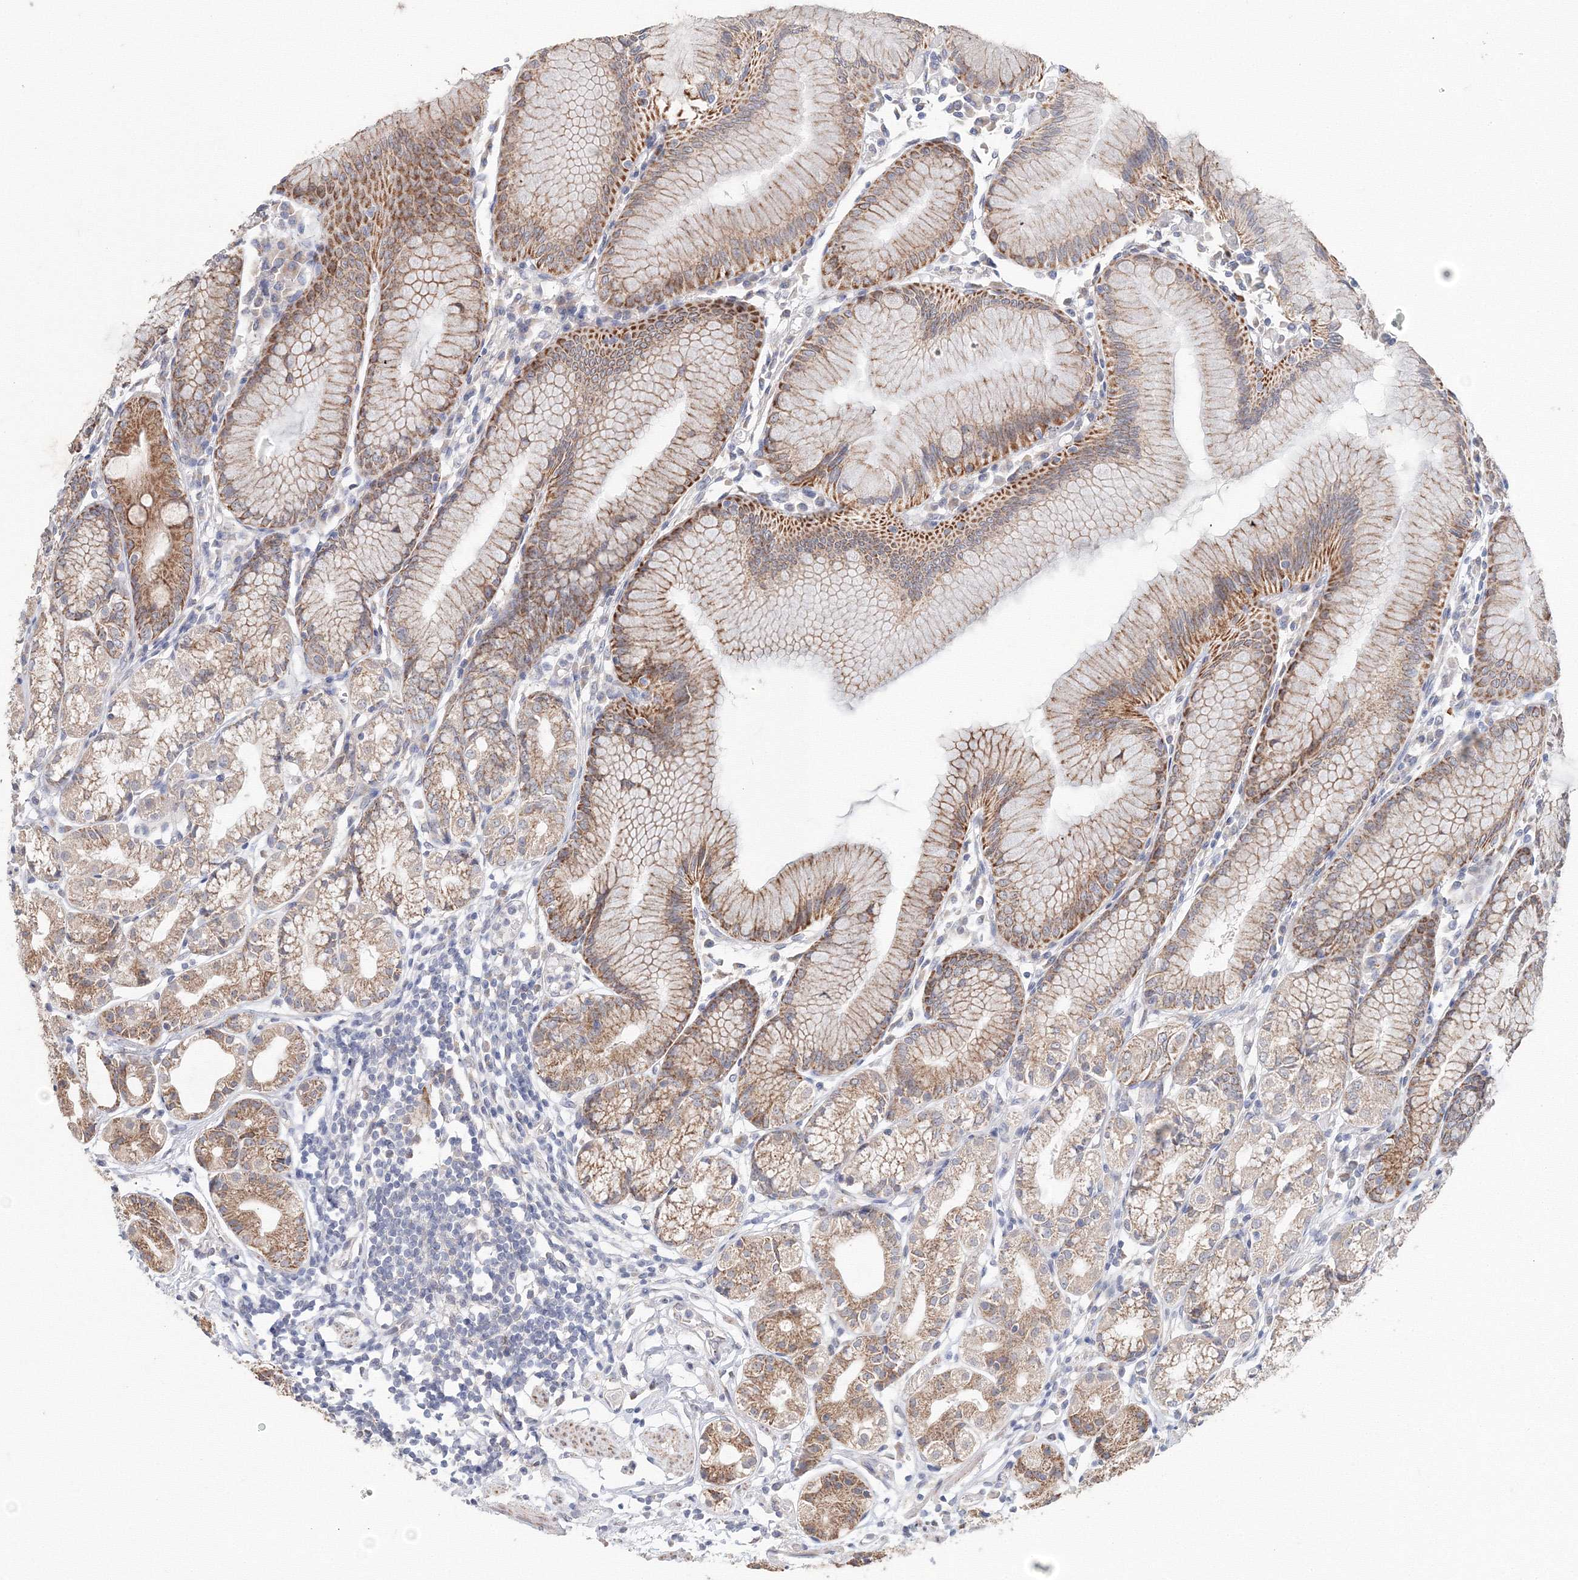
{"staining": {"intensity": "moderate", "quantity": ">75%", "location": "cytoplasmic/membranous"}, "tissue": "stomach", "cell_type": "Glandular cells", "image_type": "normal", "snomed": [{"axis": "morphology", "description": "Normal tissue, NOS"}, {"axis": "topography", "description": "Stomach"}], "caption": "An image showing moderate cytoplasmic/membranous expression in about >75% of glandular cells in benign stomach, as visualized by brown immunohistochemical staining.", "gene": "DHRS12", "patient": {"sex": "female", "age": 57}}